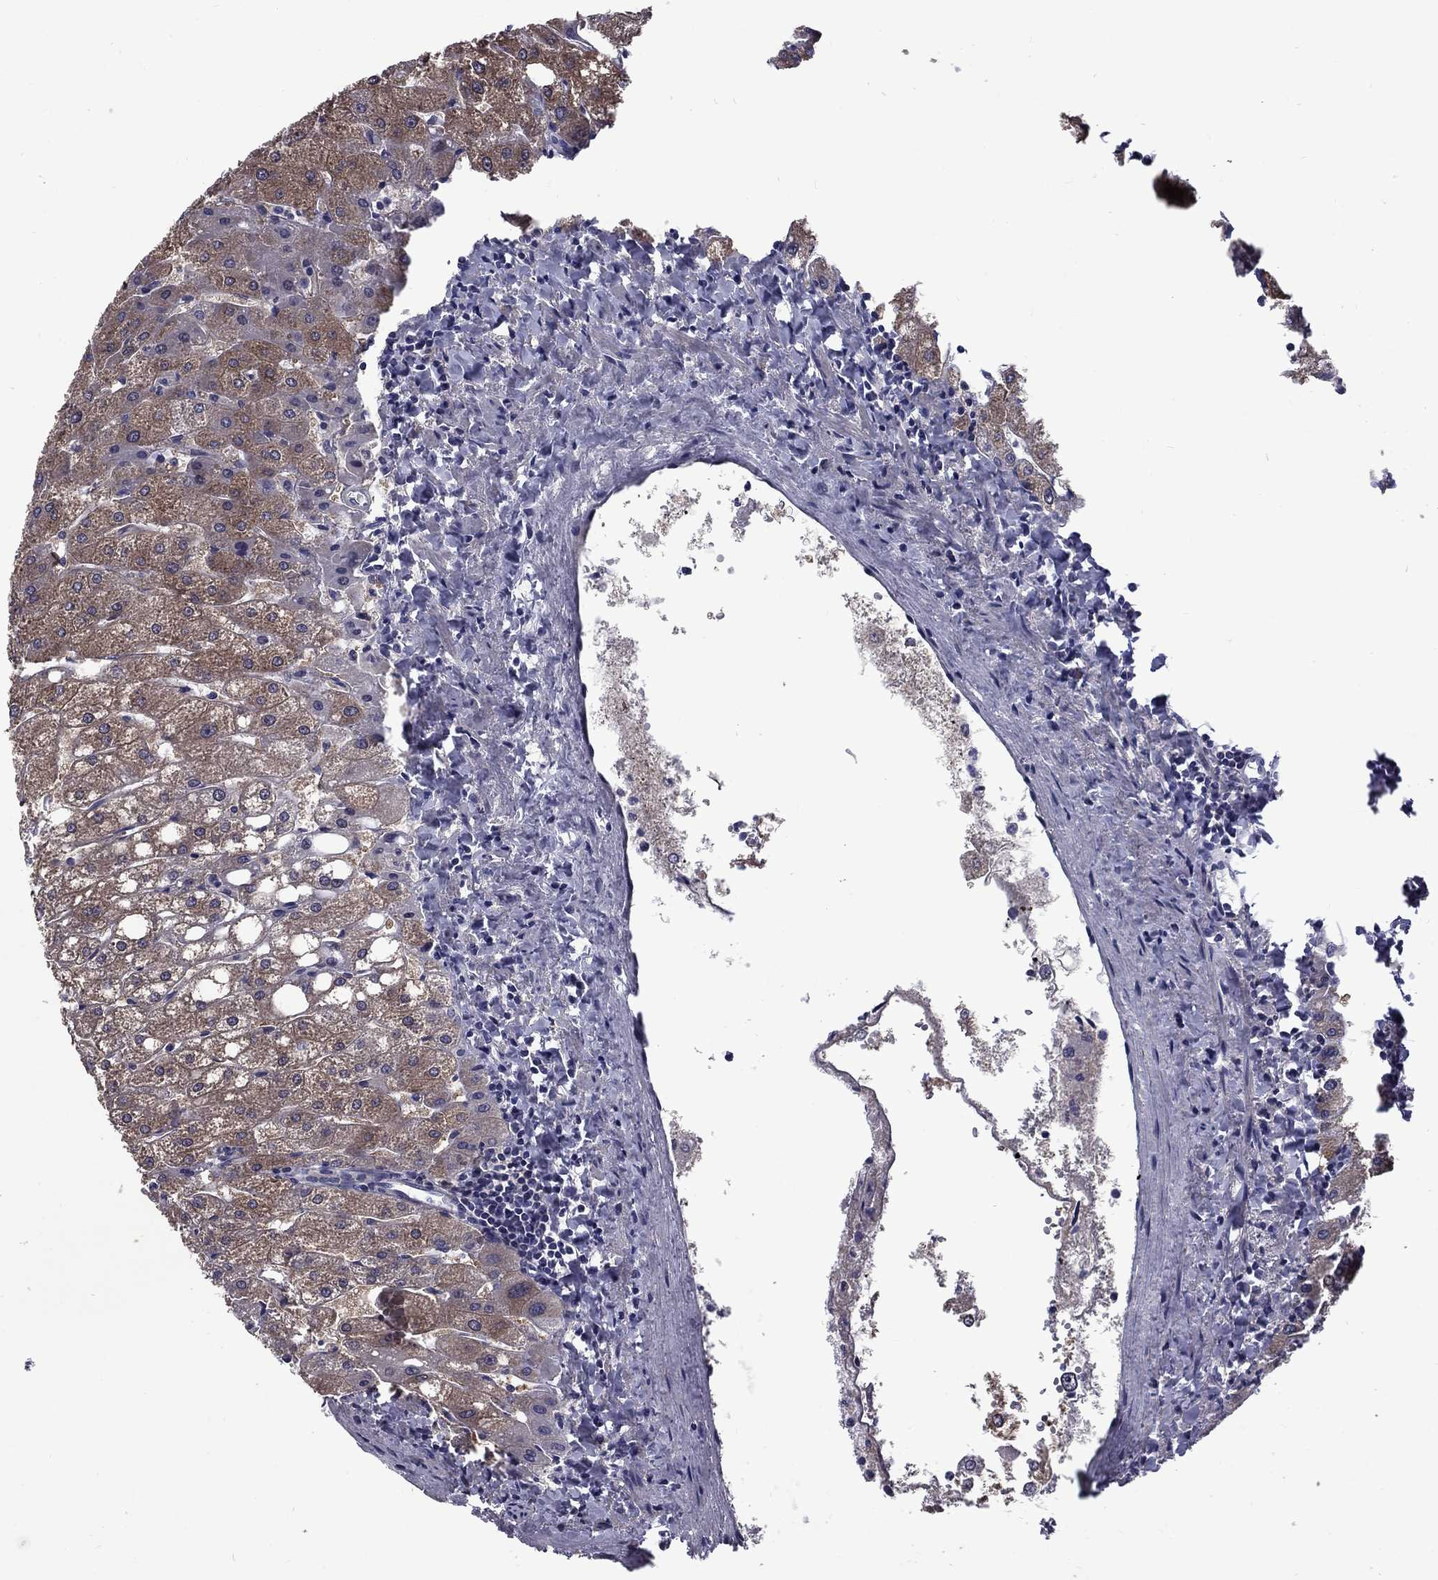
{"staining": {"intensity": "negative", "quantity": "none", "location": "none"}, "tissue": "liver", "cell_type": "Cholangiocytes", "image_type": "normal", "snomed": [{"axis": "morphology", "description": "Normal tissue, NOS"}, {"axis": "topography", "description": "Liver"}], "caption": "High power microscopy histopathology image of an IHC histopathology image of benign liver, revealing no significant staining in cholangiocytes.", "gene": "SNTA1", "patient": {"sex": "male", "age": 67}}